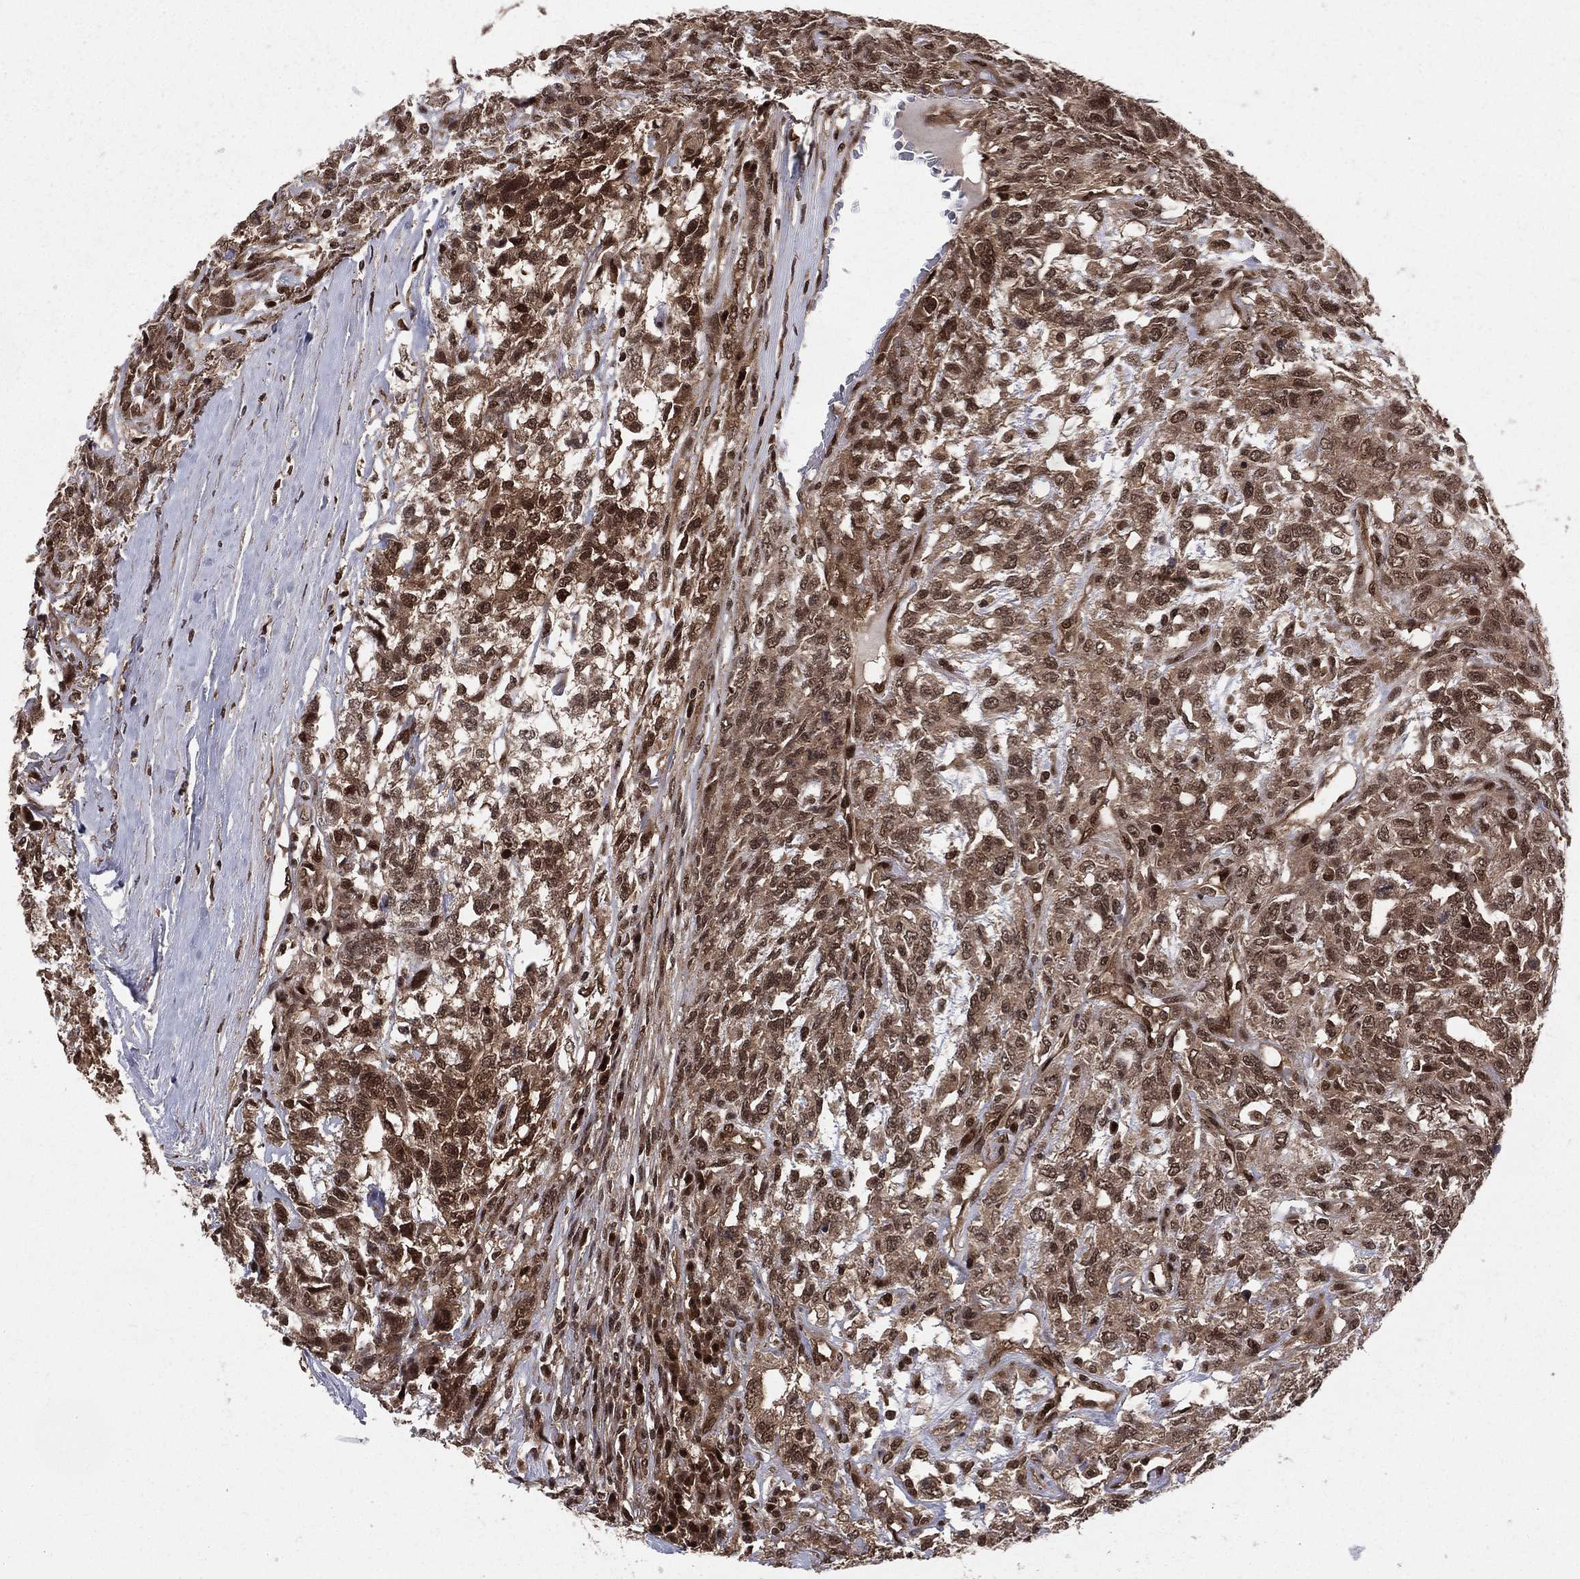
{"staining": {"intensity": "strong", "quantity": "25%-75%", "location": "cytoplasmic/membranous,nuclear"}, "tissue": "testis cancer", "cell_type": "Tumor cells", "image_type": "cancer", "snomed": [{"axis": "morphology", "description": "Seminoma, NOS"}, {"axis": "topography", "description": "Testis"}], "caption": "This is an image of IHC staining of testis cancer (seminoma), which shows strong staining in the cytoplasmic/membranous and nuclear of tumor cells.", "gene": "COPS4", "patient": {"sex": "male", "age": 52}}